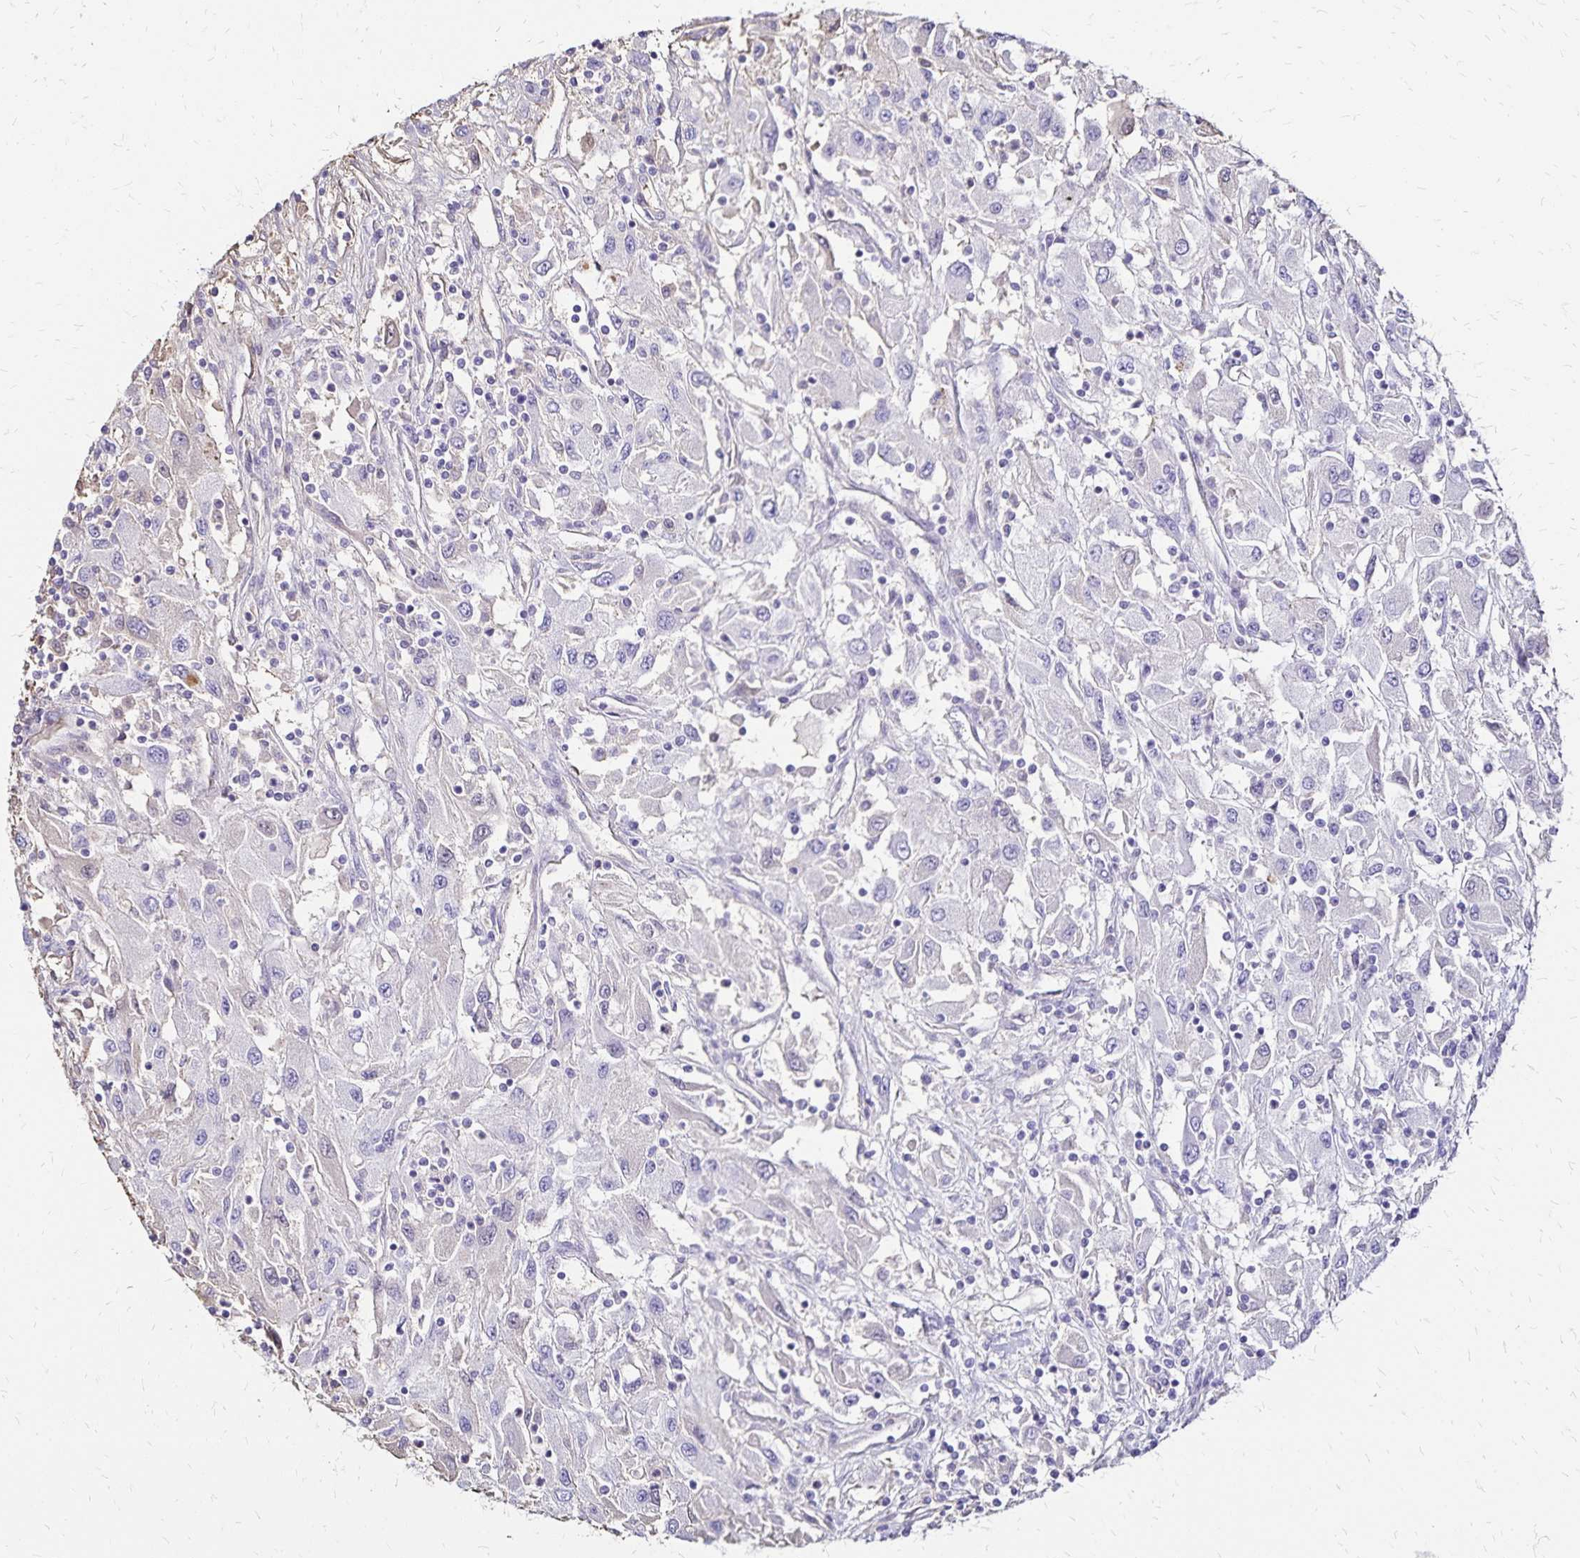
{"staining": {"intensity": "negative", "quantity": "none", "location": "none"}, "tissue": "renal cancer", "cell_type": "Tumor cells", "image_type": "cancer", "snomed": [{"axis": "morphology", "description": "Adenocarcinoma, NOS"}, {"axis": "topography", "description": "Kidney"}], "caption": "Adenocarcinoma (renal) was stained to show a protein in brown. There is no significant positivity in tumor cells.", "gene": "KISS1", "patient": {"sex": "female", "age": 67}}